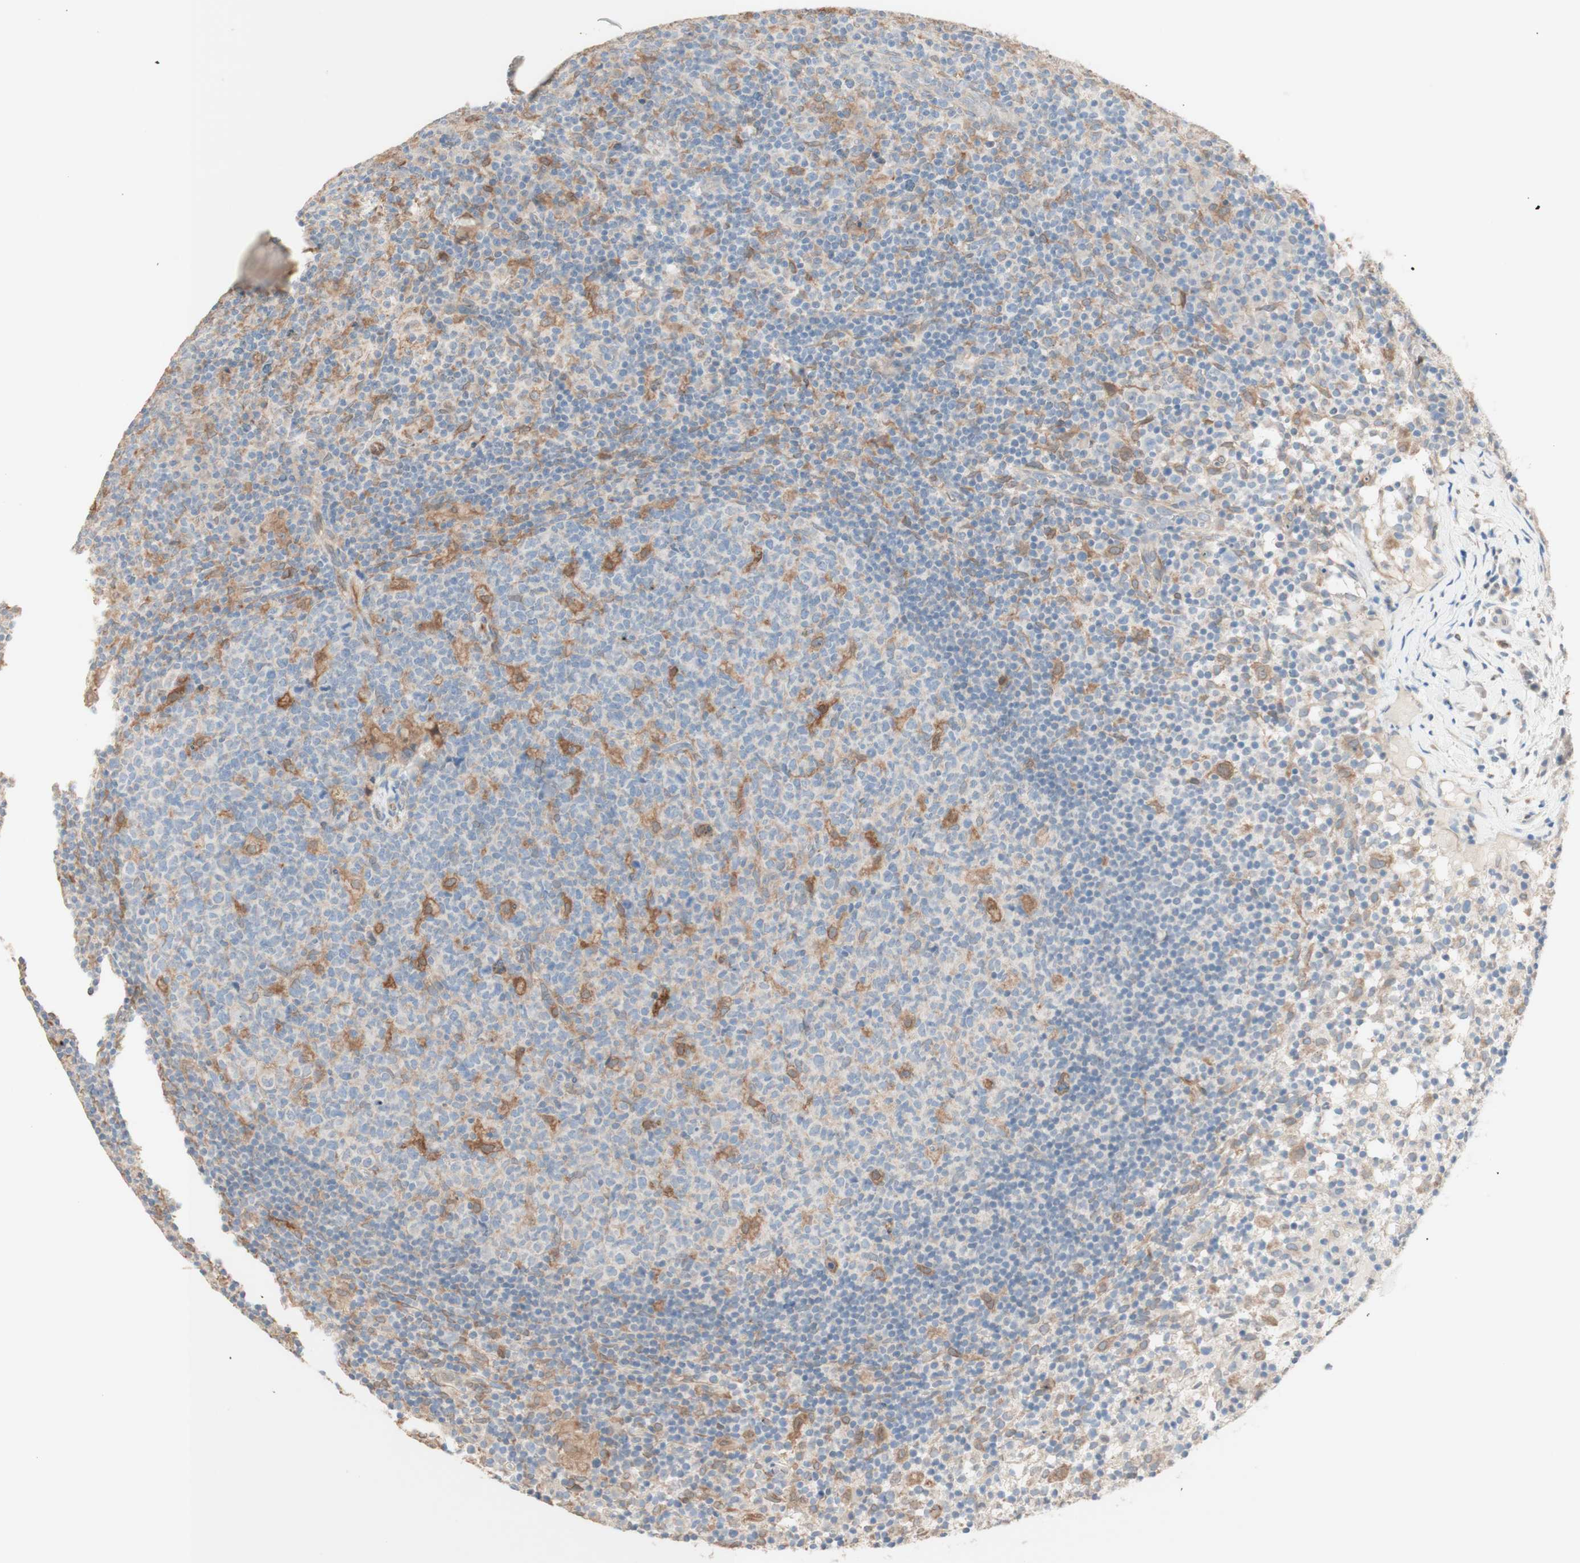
{"staining": {"intensity": "moderate", "quantity": "<25%", "location": "cytoplasmic/membranous"}, "tissue": "lymph node", "cell_type": "Germinal center cells", "image_type": "normal", "snomed": [{"axis": "morphology", "description": "Normal tissue, NOS"}, {"axis": "morphology", "description": "Inflammation, NOS"}, {"axis": "topography", "description": "Lymph node"}], "caption": "DAB (3,3'-diaminobenzidine) immunohistochemical staining of normal human lymph node demonstrates moderate cytoplasmic/membranous protein expression in about <25% of germinal center cells. (IHC, brightfield microscopy, high magnification).", "gene": "COMT", "patient": {"sex": "male", "age": 55}}